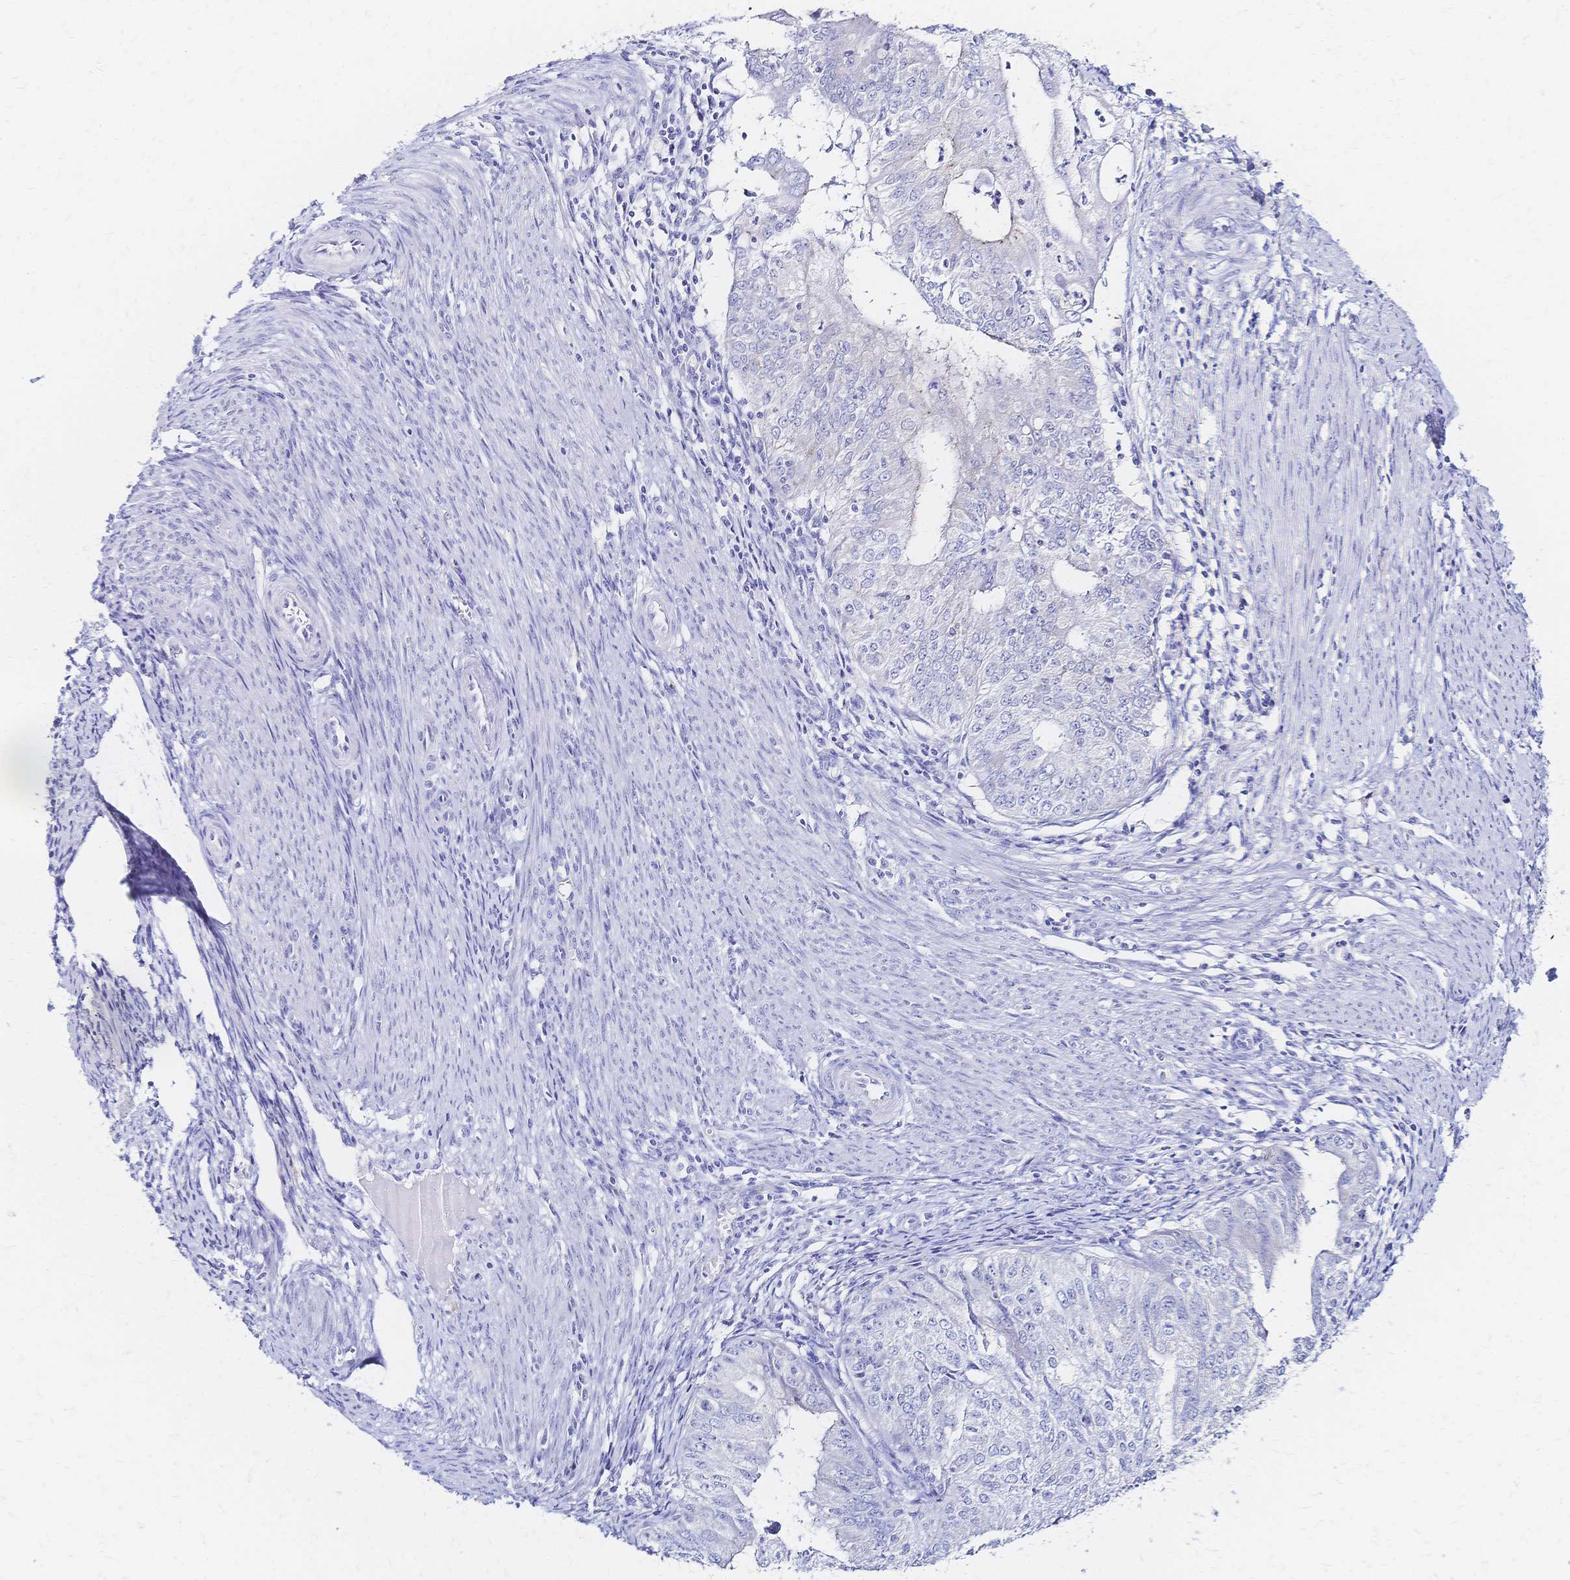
{"staining": {"intensity": "negative", "quantity": "none", "location": "none"}, "tissue": "endometrial cancer", "cell_type": "Tumor cells", "image_type": "cancer", "snomed": [{"axis": "morphology", "description": "Adenocarcinoma, NOS"}, {"axis": "topography", "description": "Endometrium"}], "caption": "A photomicrograph of human adenocarcinoma (endometrial) is negative for staining in tumor cells.", "gene": "SLC5A1", "patient": {"sex": "female", "age": 50}}